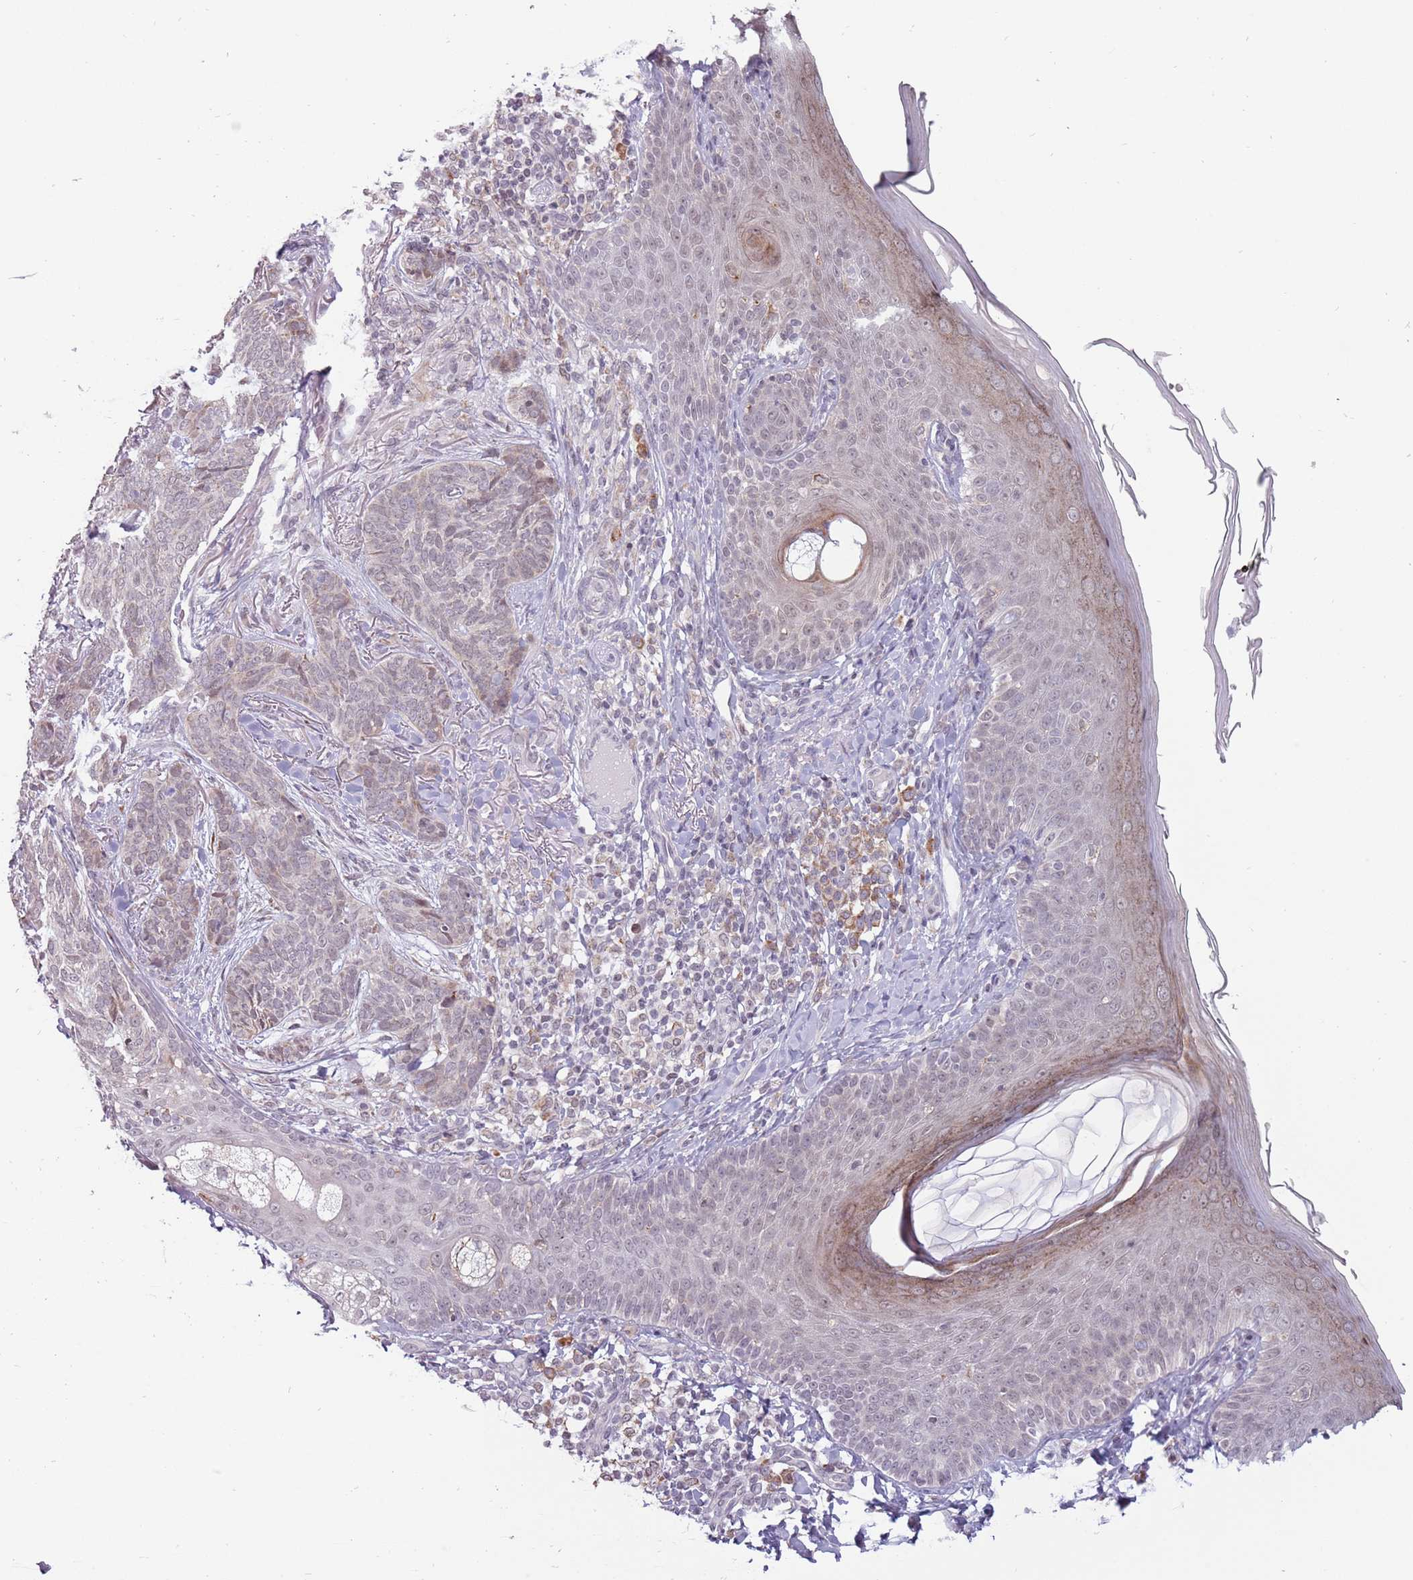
{"staining": {"intensity": "negative", "quantity": "none", "location": "none"}, "tissue": "skin", "cell_type": "Fibroblasts", "image_type": "normal", "snomed": [{"axis": "morphology", "description": "Normal tissue, NOS"}, {"axis": "topography", "description": "Skin"}], "caption": "Benign skin was stained to show a protein in brown. There is no significant staining in fibroblasts. (Stains: DAB (3,3'-diaminobenzidine) immunohistochemistry with hematoxylin counter stain, Microscopy: brightfield microscopy at high magnification).", "gene": "BARD1", "patient": {"sex": "male", "age": 57}}